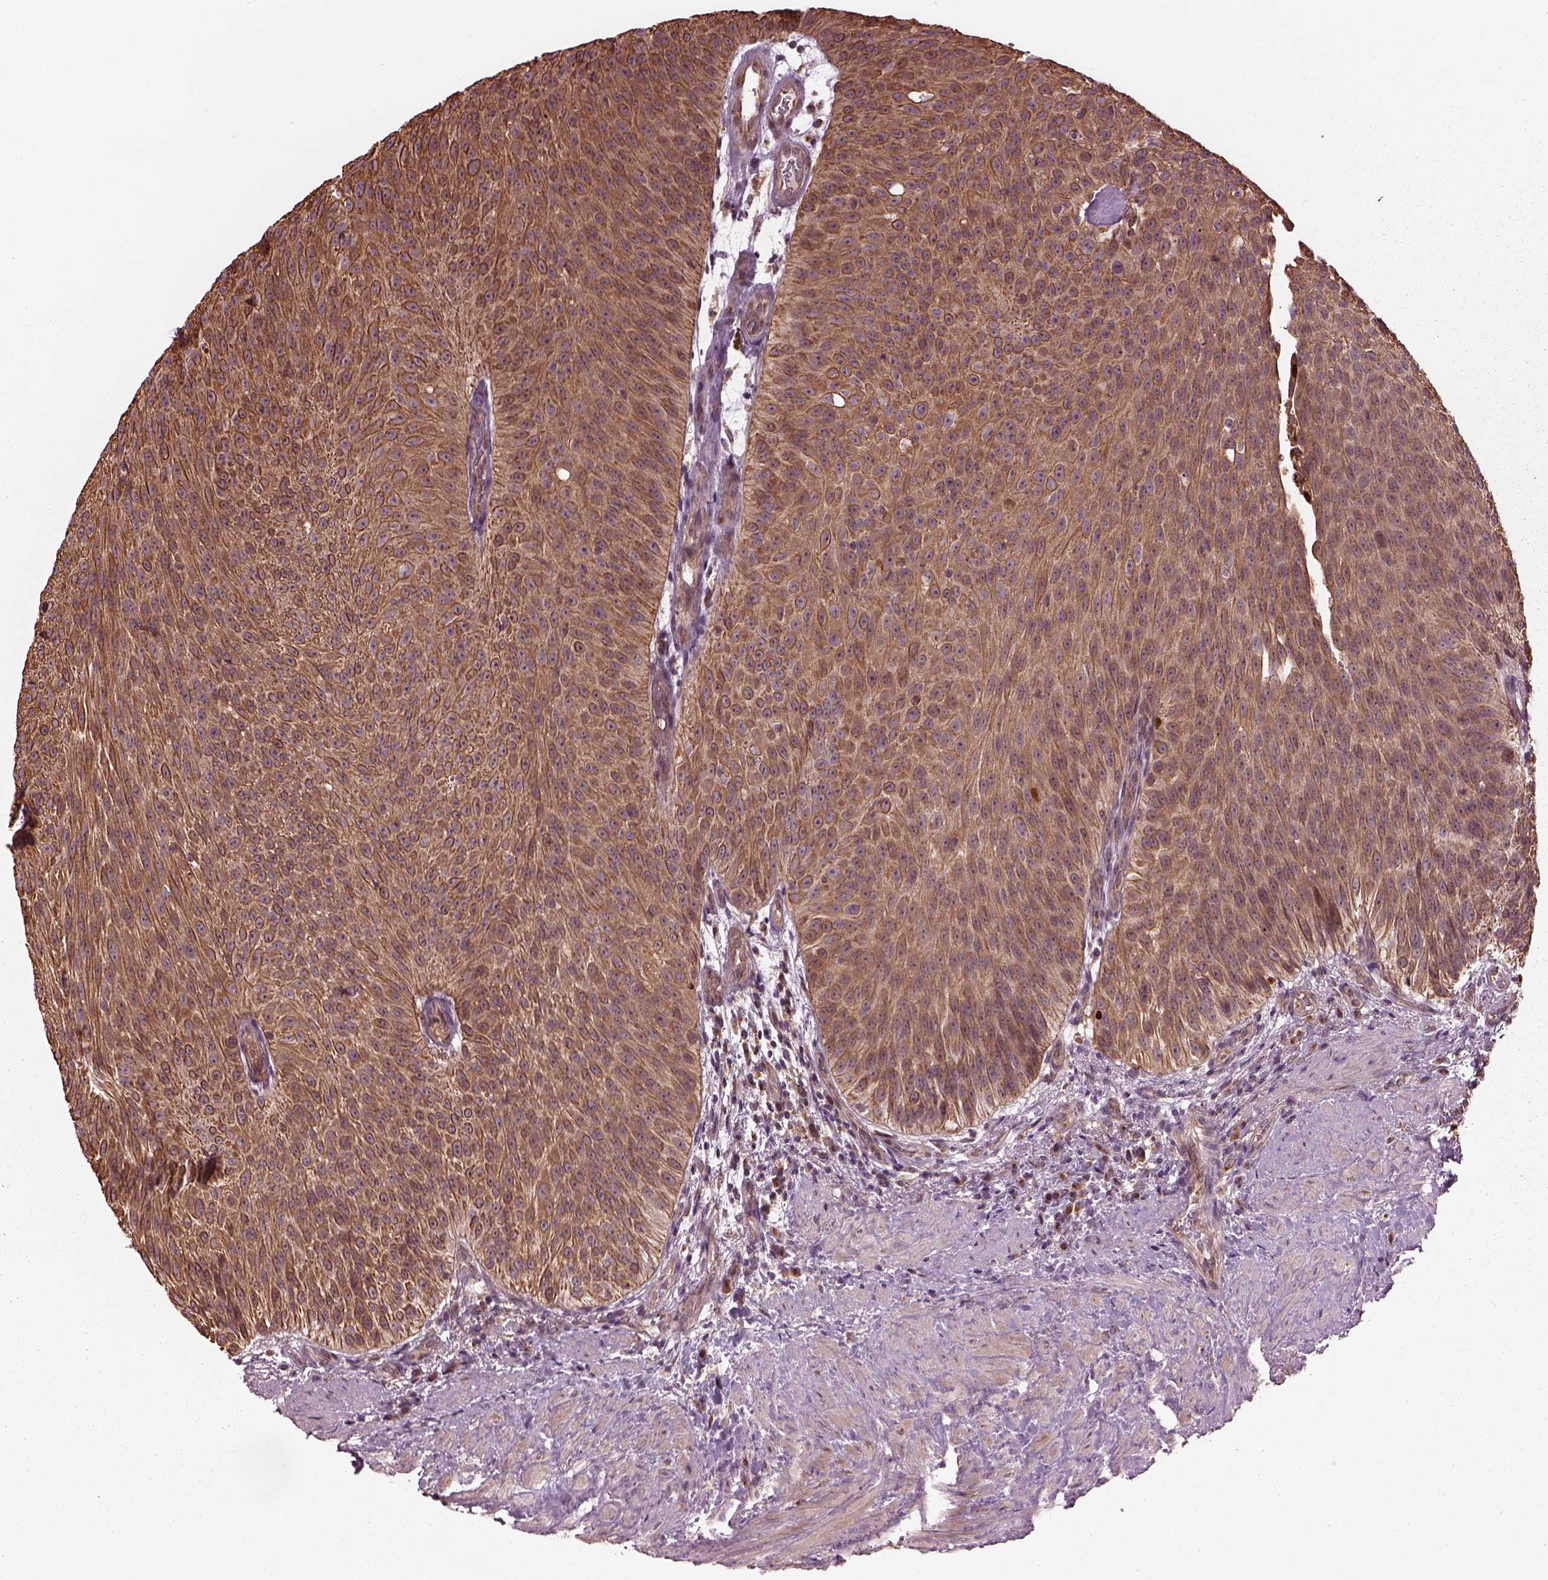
{"staining": {"intensity": "moderate", "quantity": ">75%", "location": "cytoplasmic/membranous,nuclear"}, "tissue": "urothelial cancer", "cell_type": "Tumor cells", "image_type": "cancer", "snomed": [{"axis": "morphology", "description": "Urothelial carcinoma, Low grade"}, {"axis": "topography", "description": "Urinary bladder"}], "caption": "Human low-grade urothelial carcinoma stained with a protein marker reveals moderate staining in tumor cells.", "gene": "RUFY3", "patient": {"sex": "male", "age": 78}}